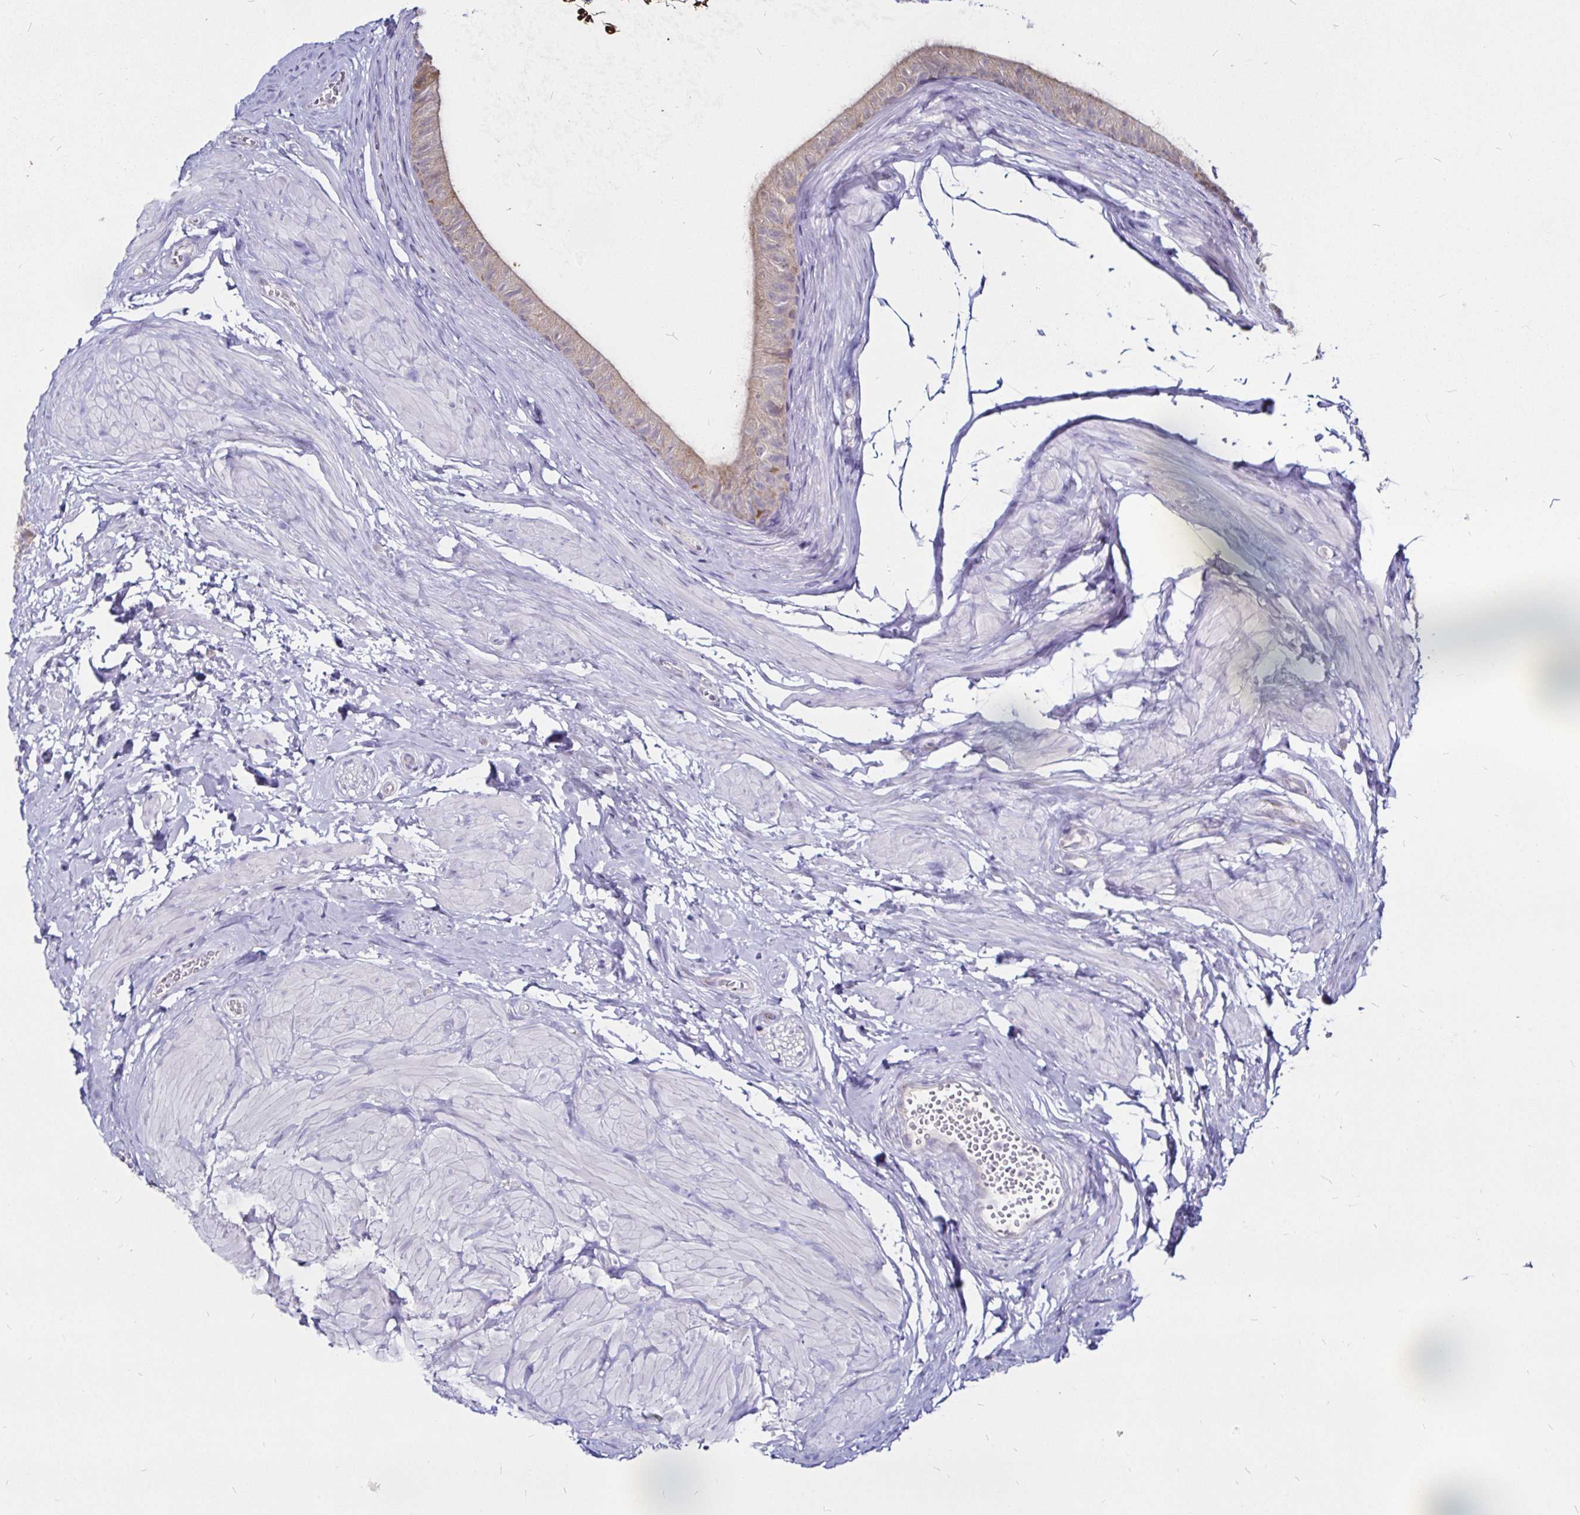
{"staining": {"intensity": "weak", "quantity": "<25%", "location": "cytoplasmic/membranous"}, "tissue": "epididymis", "cell_type": "Glandular cells", "image_type": "normal", "snomed": [{"axis": "morphology", "description": "Normal tissue, NOS"}, {"axis": "topography", "description": "Epididymis, spermatic cord, NOS"}, {"axis": "topography", "description": "Epididymis"}, {"axis": "topography", "description": "Peripheral nerve tissue"}], "caption": "Photomicrograph shows no significant protein staining in glandular cells of unremarkable epididymis.", "gene": "PGAM2", "patient": {"sex": "male", "age": 29}}